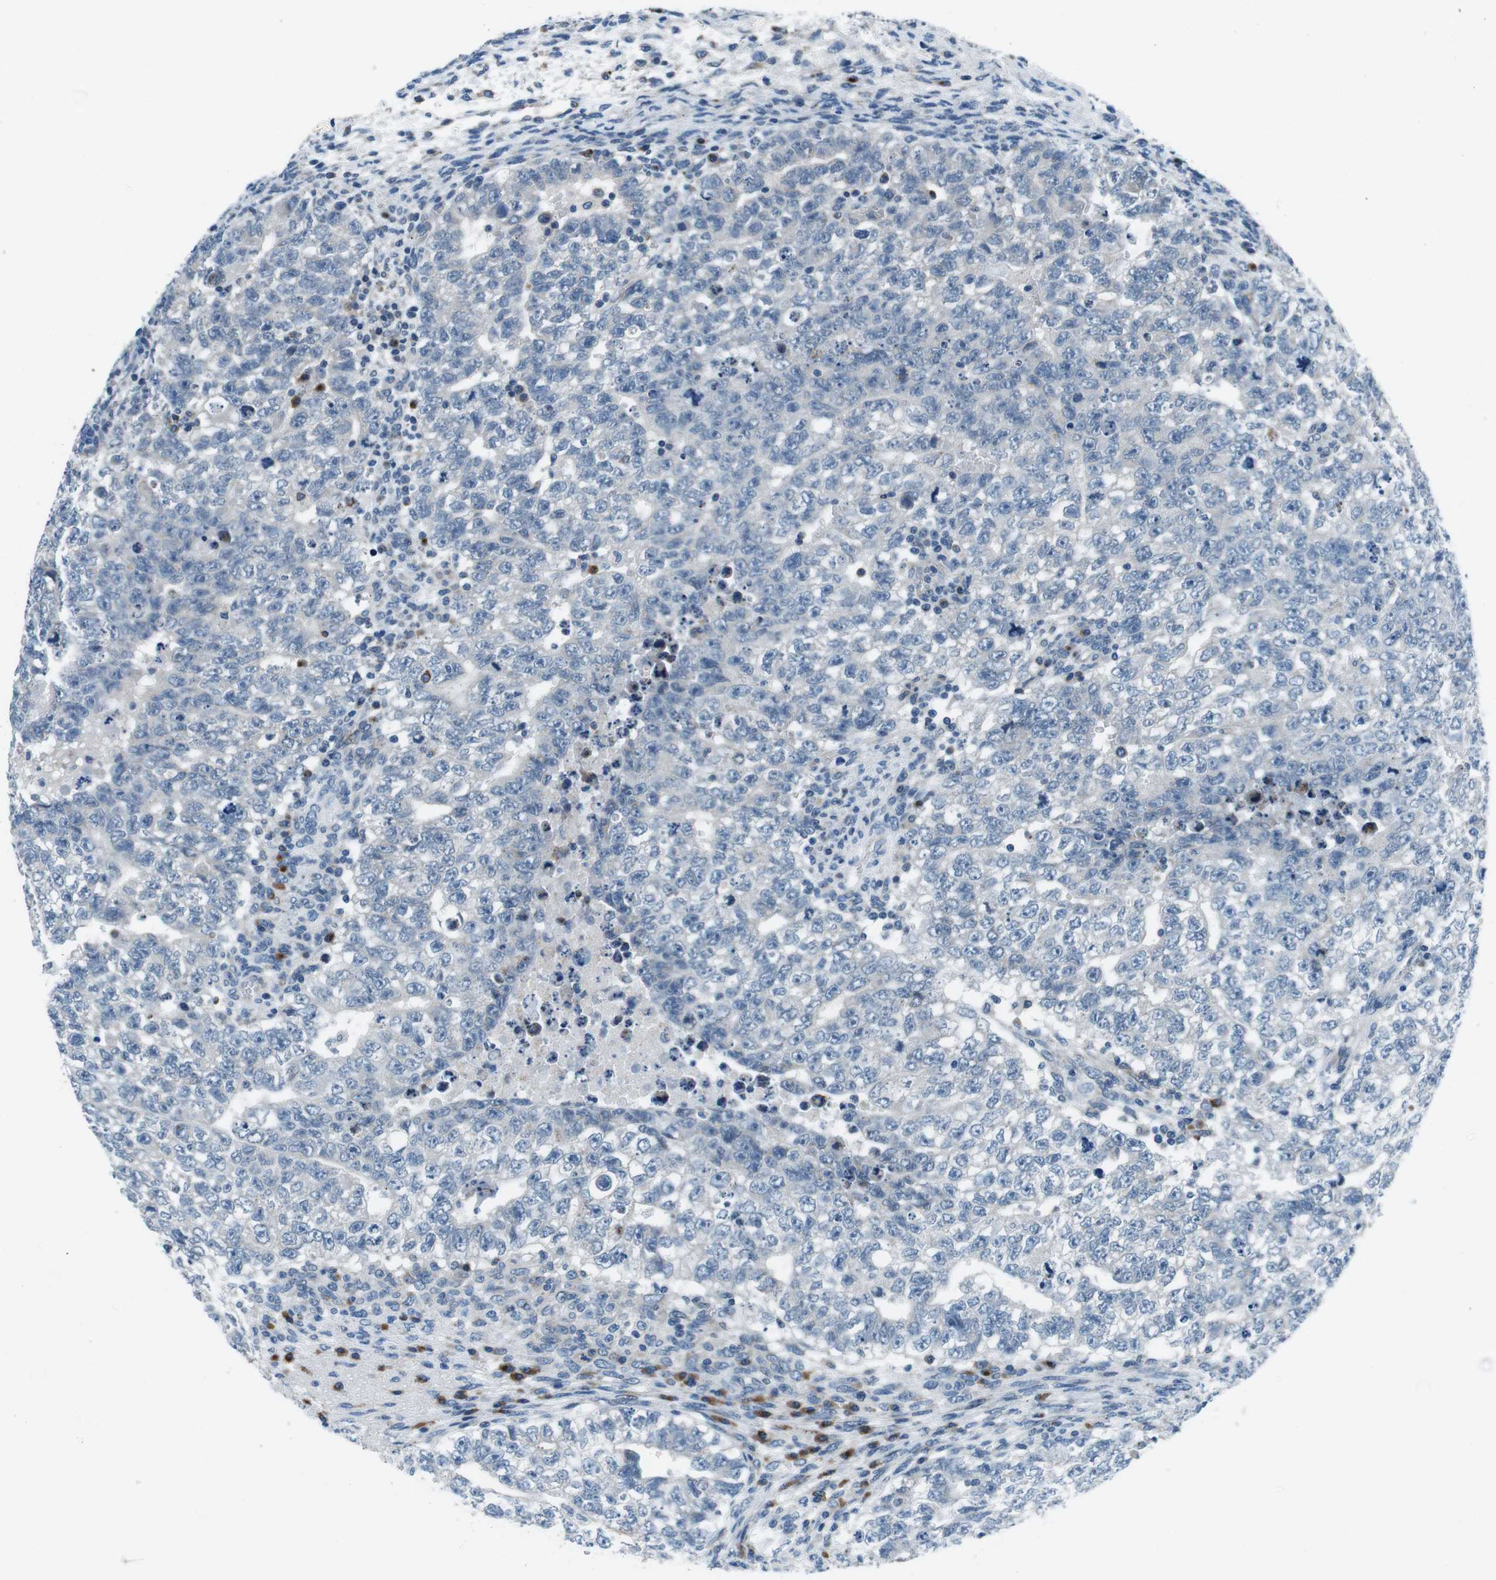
{"staining": {"intensity": "negative", "quantity": "none", "location": "none"}, "tissue": "testis cancer", "cell_type": "Tumor cells", "image_type": "cancer", "snomed": [{"axis": "morphology", "description": "Seminoma, NOS"}, {"axis": "morphology", "description": "Carcinoma, Embryonal, NOS"}, {"axis": "topography", "description": "Testis"}], "caption": "An immunohistochemistry image of testis cancer is shown. There is no staining in tumor cells of testis cancer.", "gene": "NUCB2", "patient": {"sex": "male", "age": 38}}